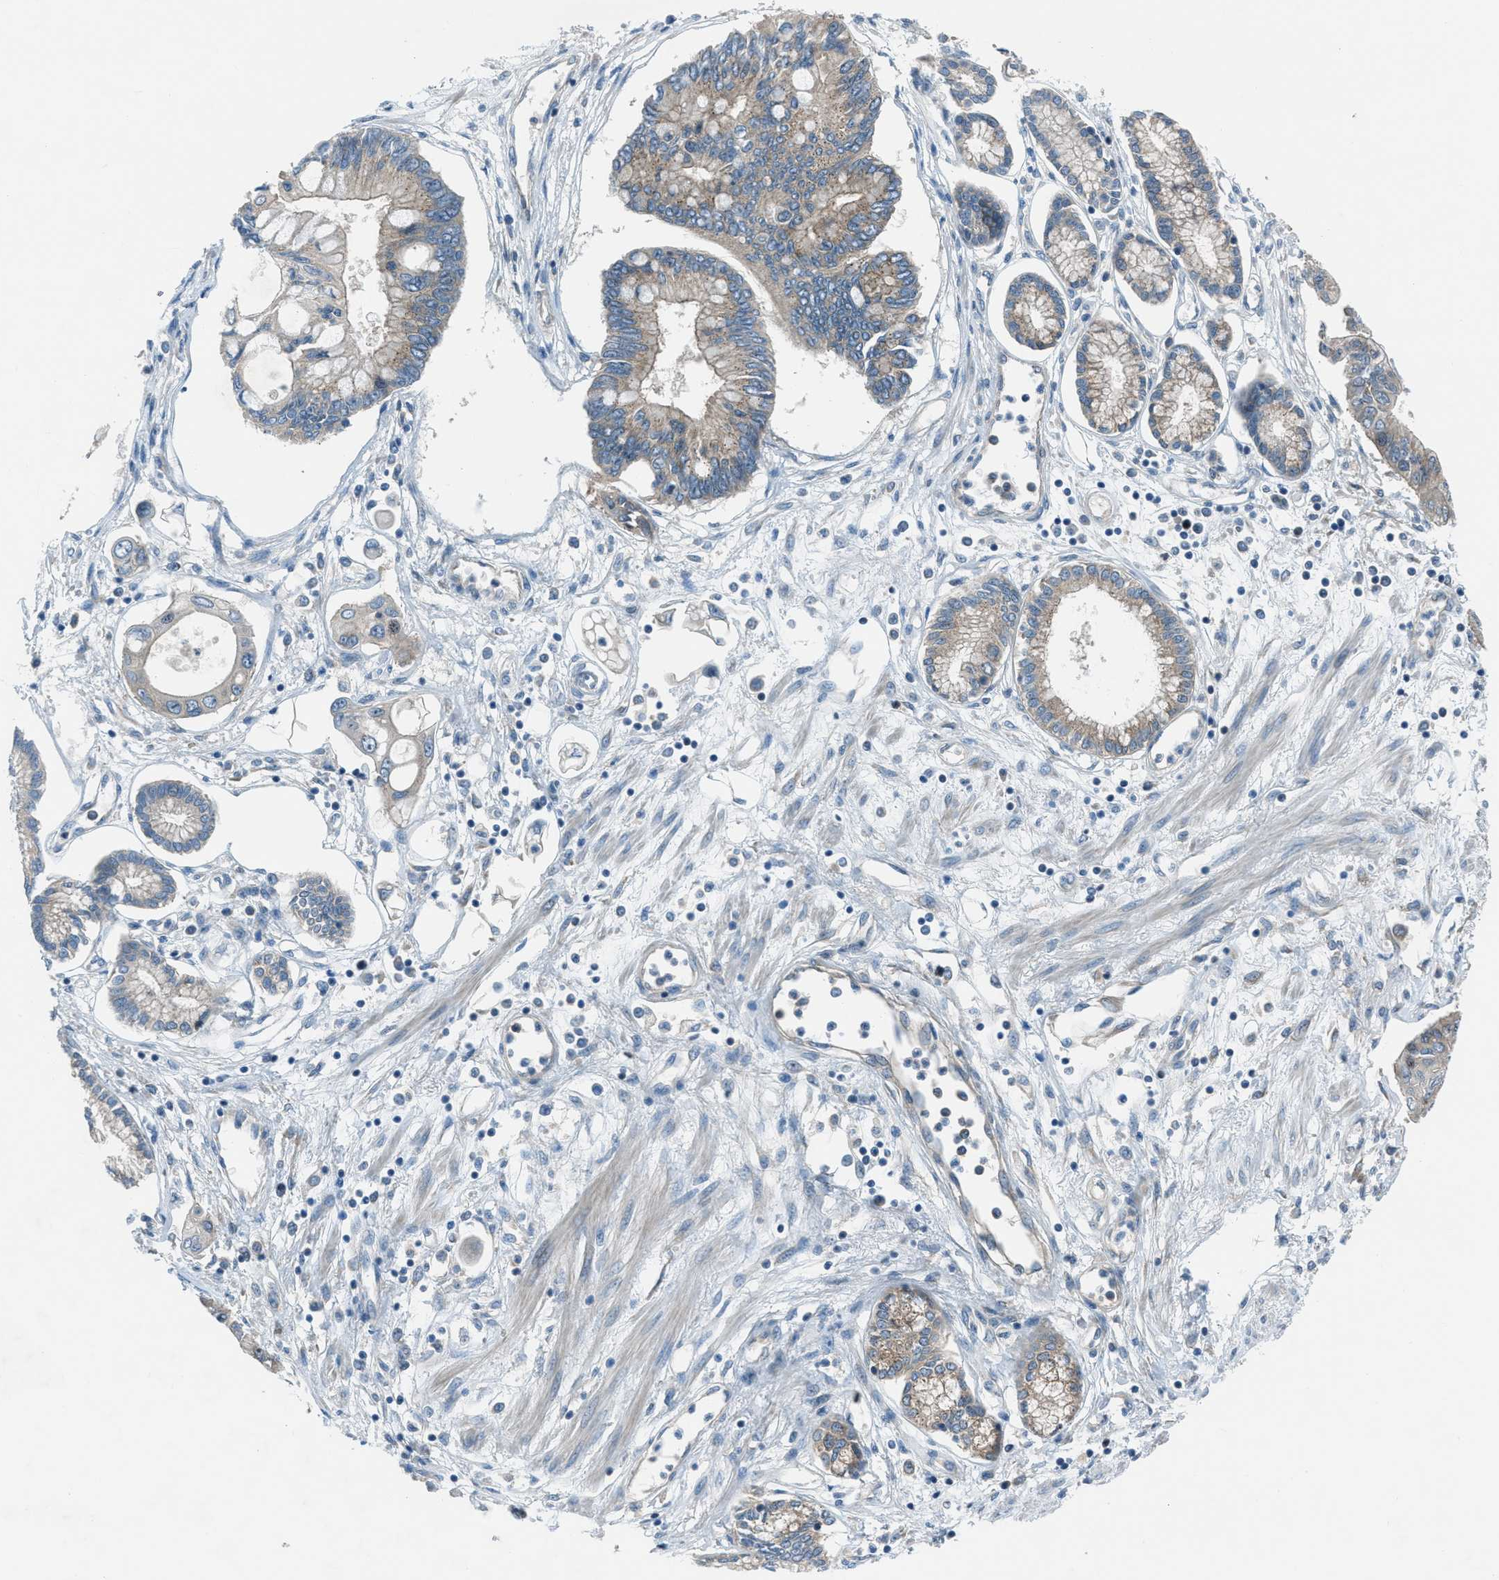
{"staining": {"intensity": "weak", "quantity": "25%-75%", "location": "cytoplasmic/membranous"}, "tissue": "pancreatic cancer", "cell_type": "Tumor cells", "image_type": "cancer", "snomed": [{"axis": "morphology", "description": "Adenocarcinoma, NOS"}, {"axis": "topography", "description": "Pancreas"}], "caption": "Pancreatic cancer (adenocarcinoma) stained with a brown dye shows weak cytoplasmic/membranous positive positivity in approximately 25%-75% of tumor cells.", "gene": "ARFGAP2", "patient": {"sex": "female", "age": 77}}